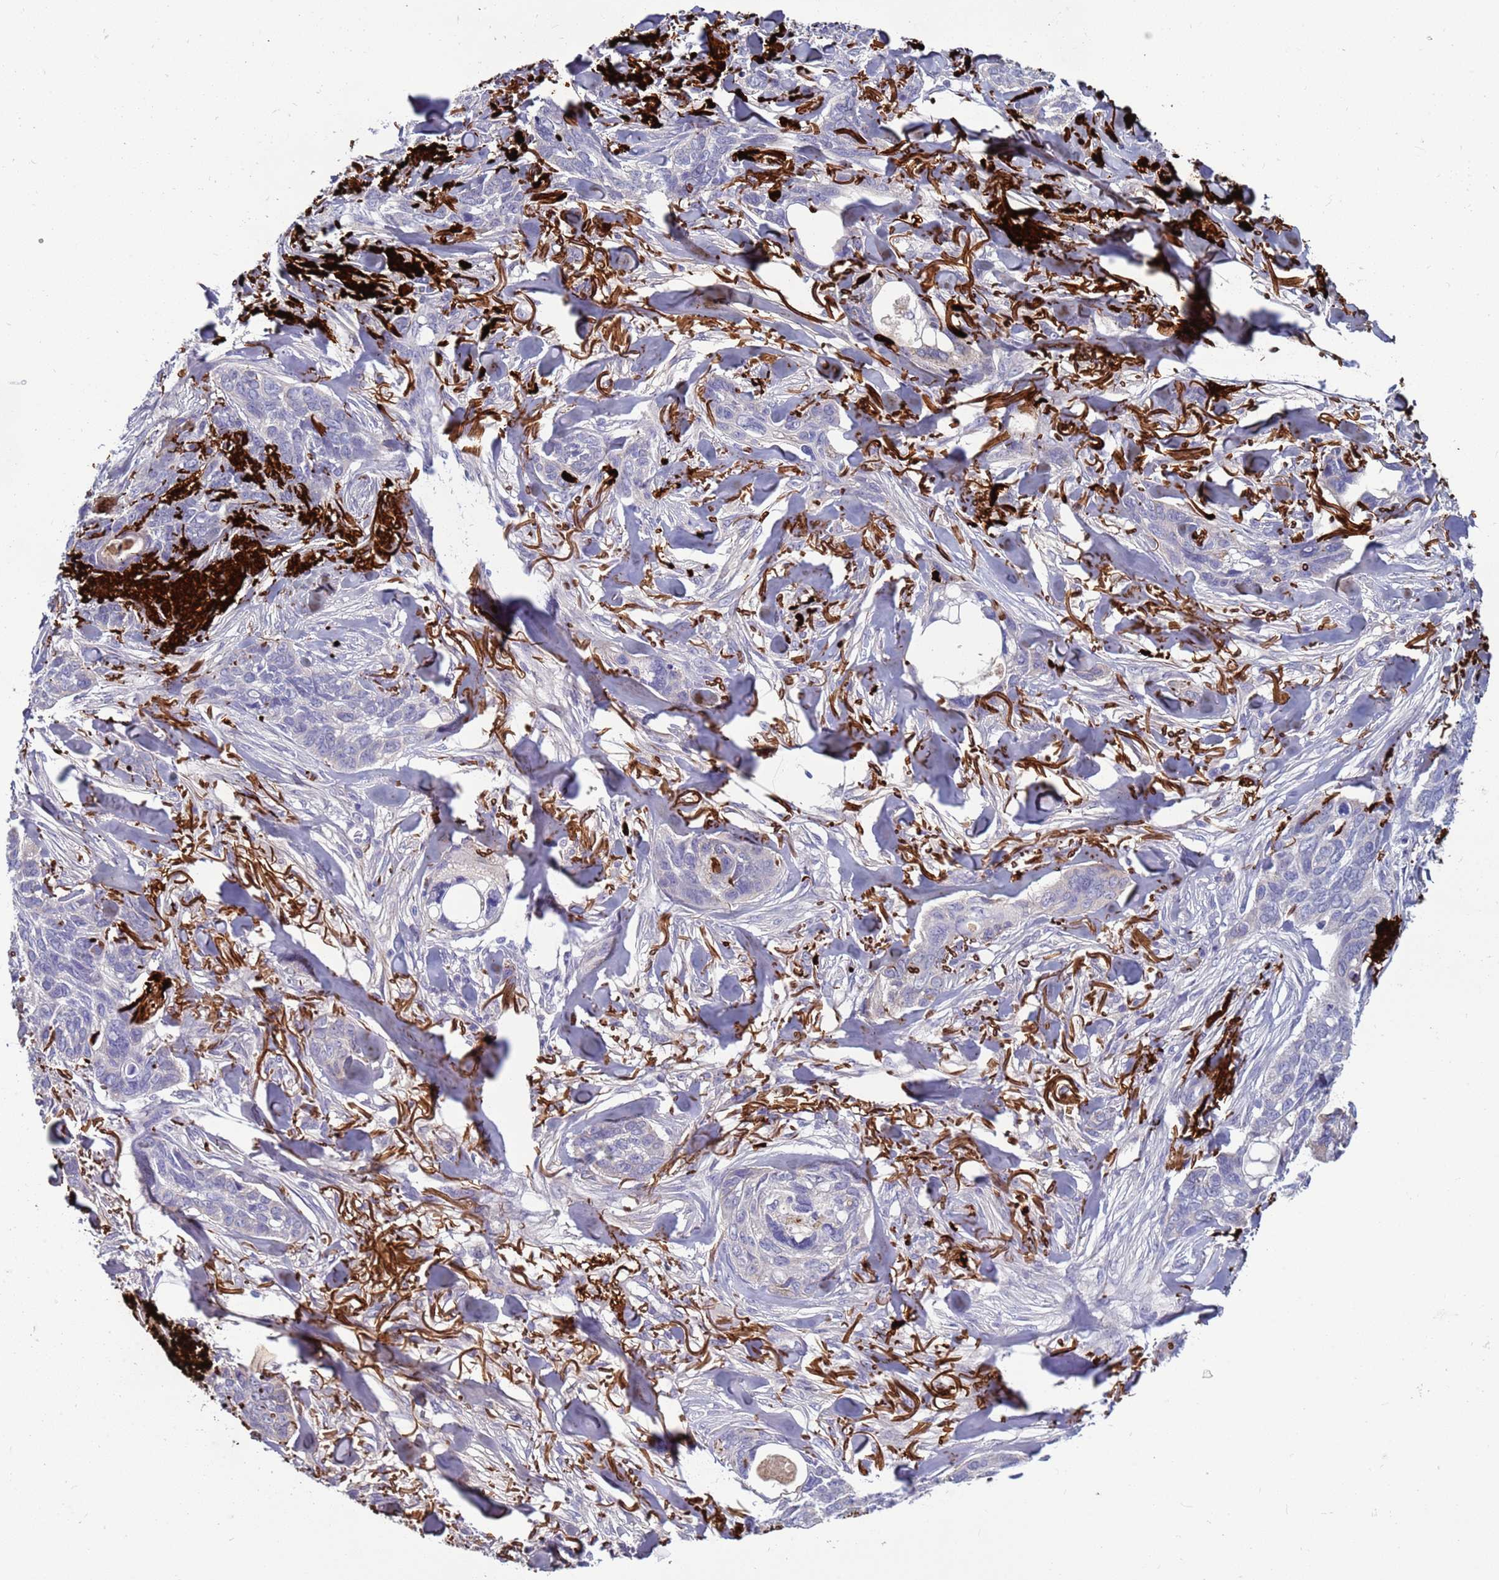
{"staining": {"intensity": "negative", "quantity": "none", "location": "none"}, "tissue": "skin cancer", "cell_type": "Tumor cells", "image_type": "cancer", "snomed": [{"axis": "morphology", "description": "Basal cell carcinoma"}, {"axis": "topography", "description": "Skin"}], "caption": "The photomicrograph shows no significant staining in tumor cells of skin cancer. (Immunohistochemistry, brightfield microscopy, high magnification).", "gene": "TRIM51", "patient": {"sex": "male", "age": 86}}